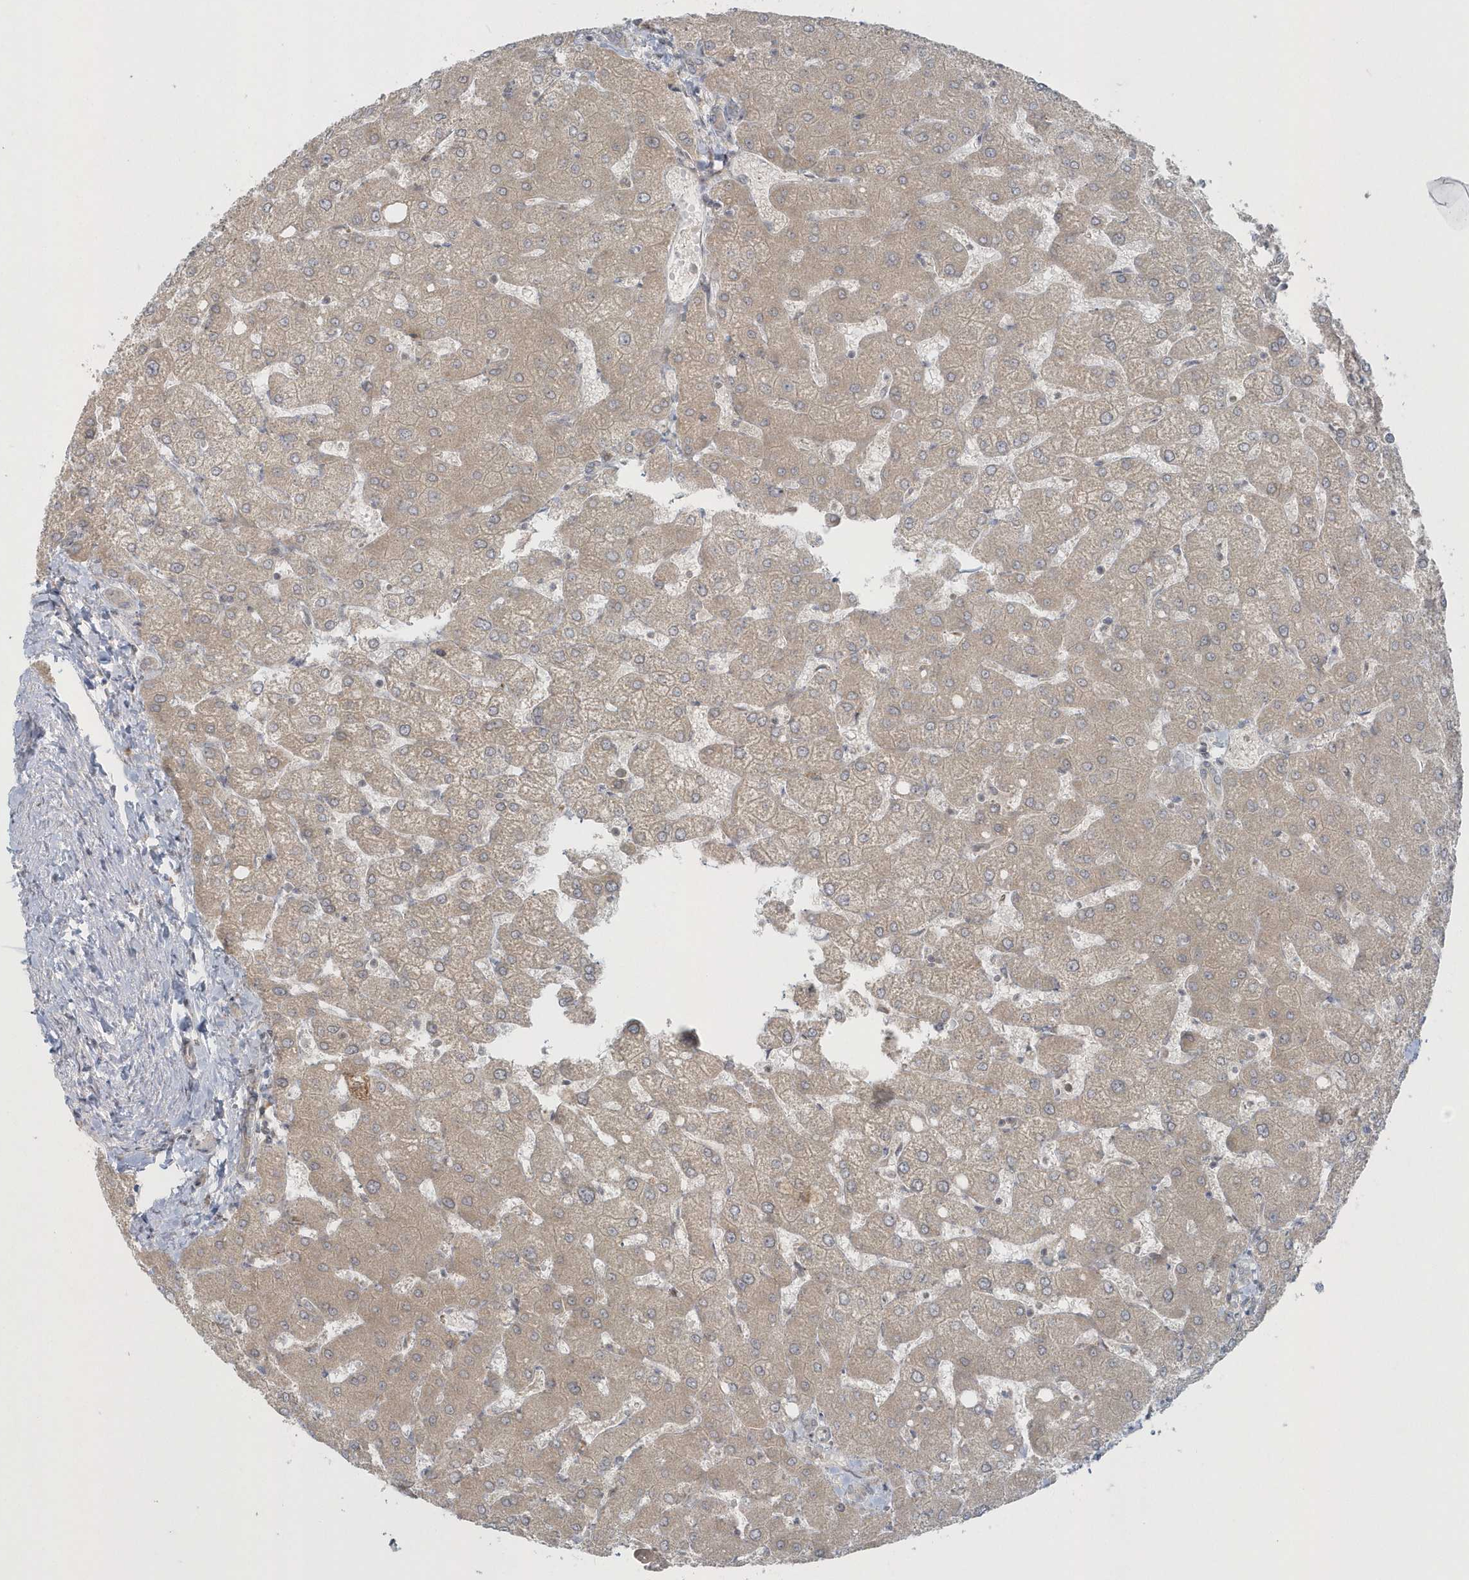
{"staining": {"intensity": "weak", "quantity": "<25%", "location": "cytoplasmic/membranous"}, "tissue": "liver", "cell_type": "Cholangiocytes", "image_type": "normal", "snomed": [{"axis": "morphology", "description": "Normal tissue, NOS"}, {"axis": "topography", "description": "Liver"}], "caption": "The IHC photomicrograph has no significant expression in cholangiocytes of liver.", "gene": "BLTP3A", "patient": {"sex": "female", "age": 54}}